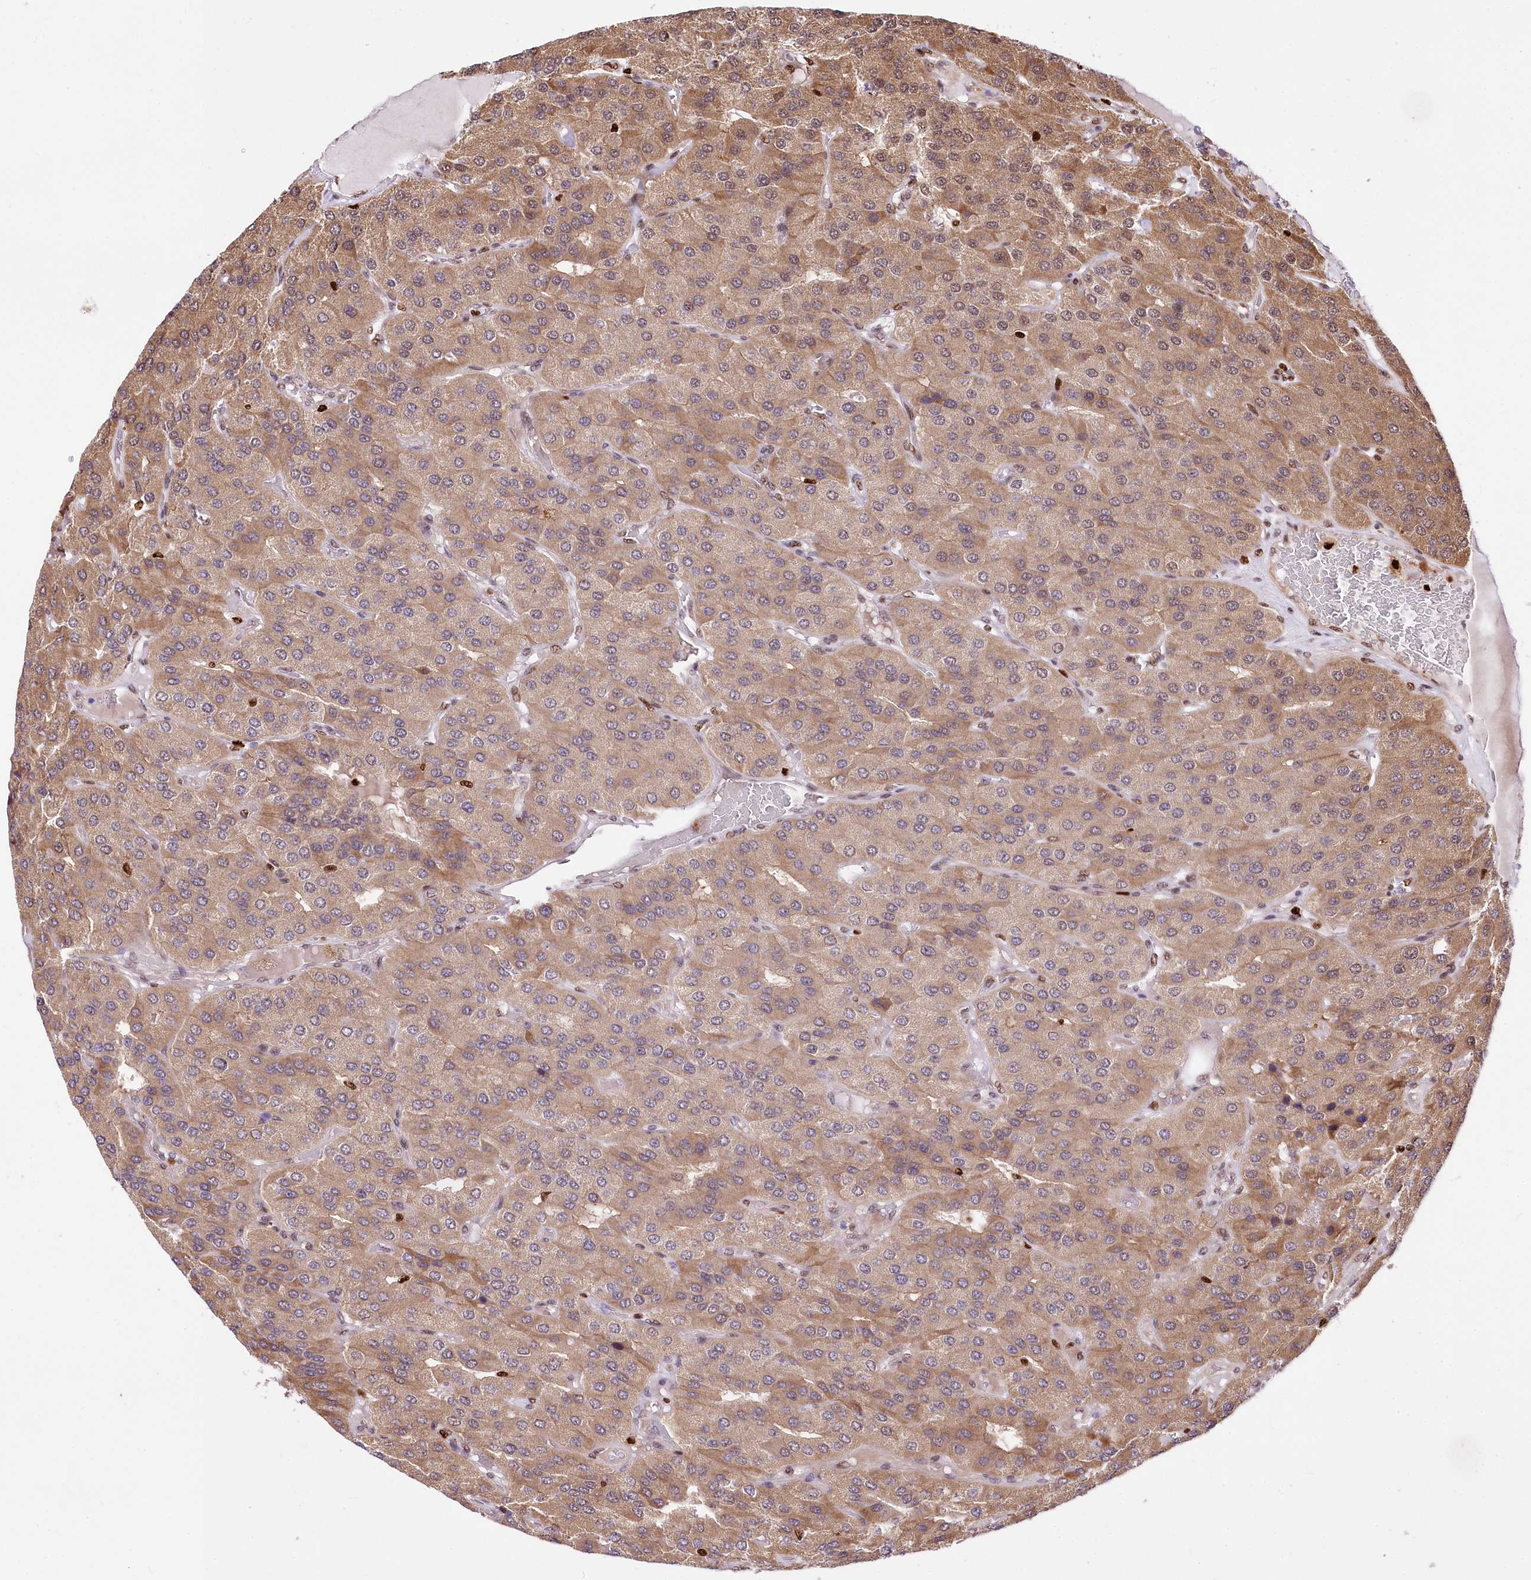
{"staining": {"intensity": "moderate", "quantity": ">75%", "location": "cytoplasmic/membranous"}, "tissue": "parathyroid gland", "cell_type": "Glandular cells", "image_type": "normal", "snomed": [{"axis": "morphology", "description": "Normal tissue, NOS"}, {"axis": "morphology", "description": "Adenoma, NOS"}, {"axis": "topography", "description": "Parathyroid gland"}], "caption": "An IHC micrograph of unremarkable tissue is shown. Protein staining in brown labels moderate cytoplasmic/membranous positivity in parathyroid gland within glandular cells.", "gene": "FIGN", "patient": {"sex": "female", "age": 86}}